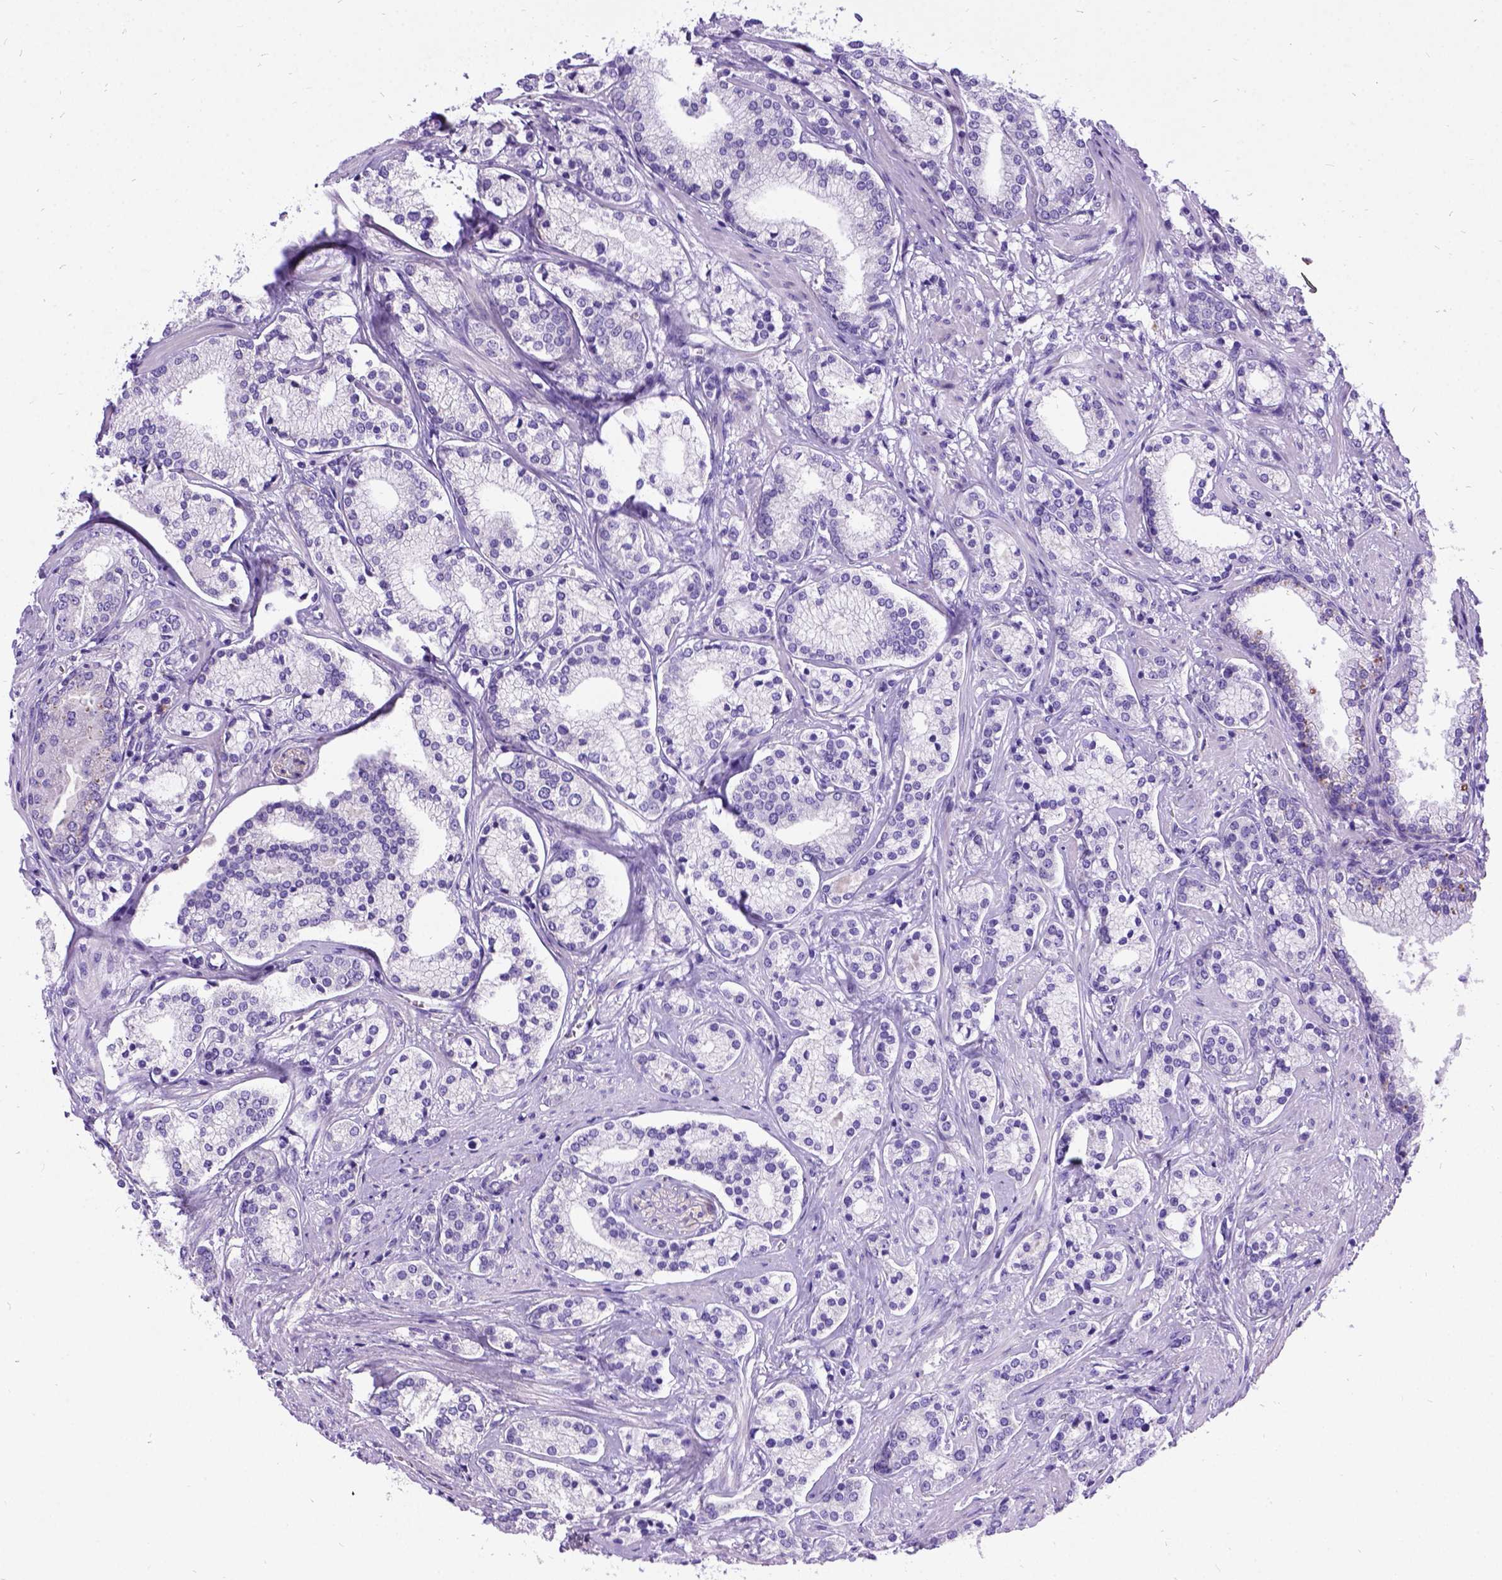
{"staining": {"intensity": "negative", "quantity": "none", "location": "none"}, "tissue": "prostate cancer", "cell_type": "Tumor cells", "image_type": "cancer", "snomed": [{"axis": "morphology", "description": "Adenocarcinoma, High grade"}, {"axis": "topography", "description": "Prostate"}], "caption": "Image shows no significant protein expression in tumor cells of prostate cancer.", "gene": "CFAP54", "patient": {"sex": "male", "age": 58}}